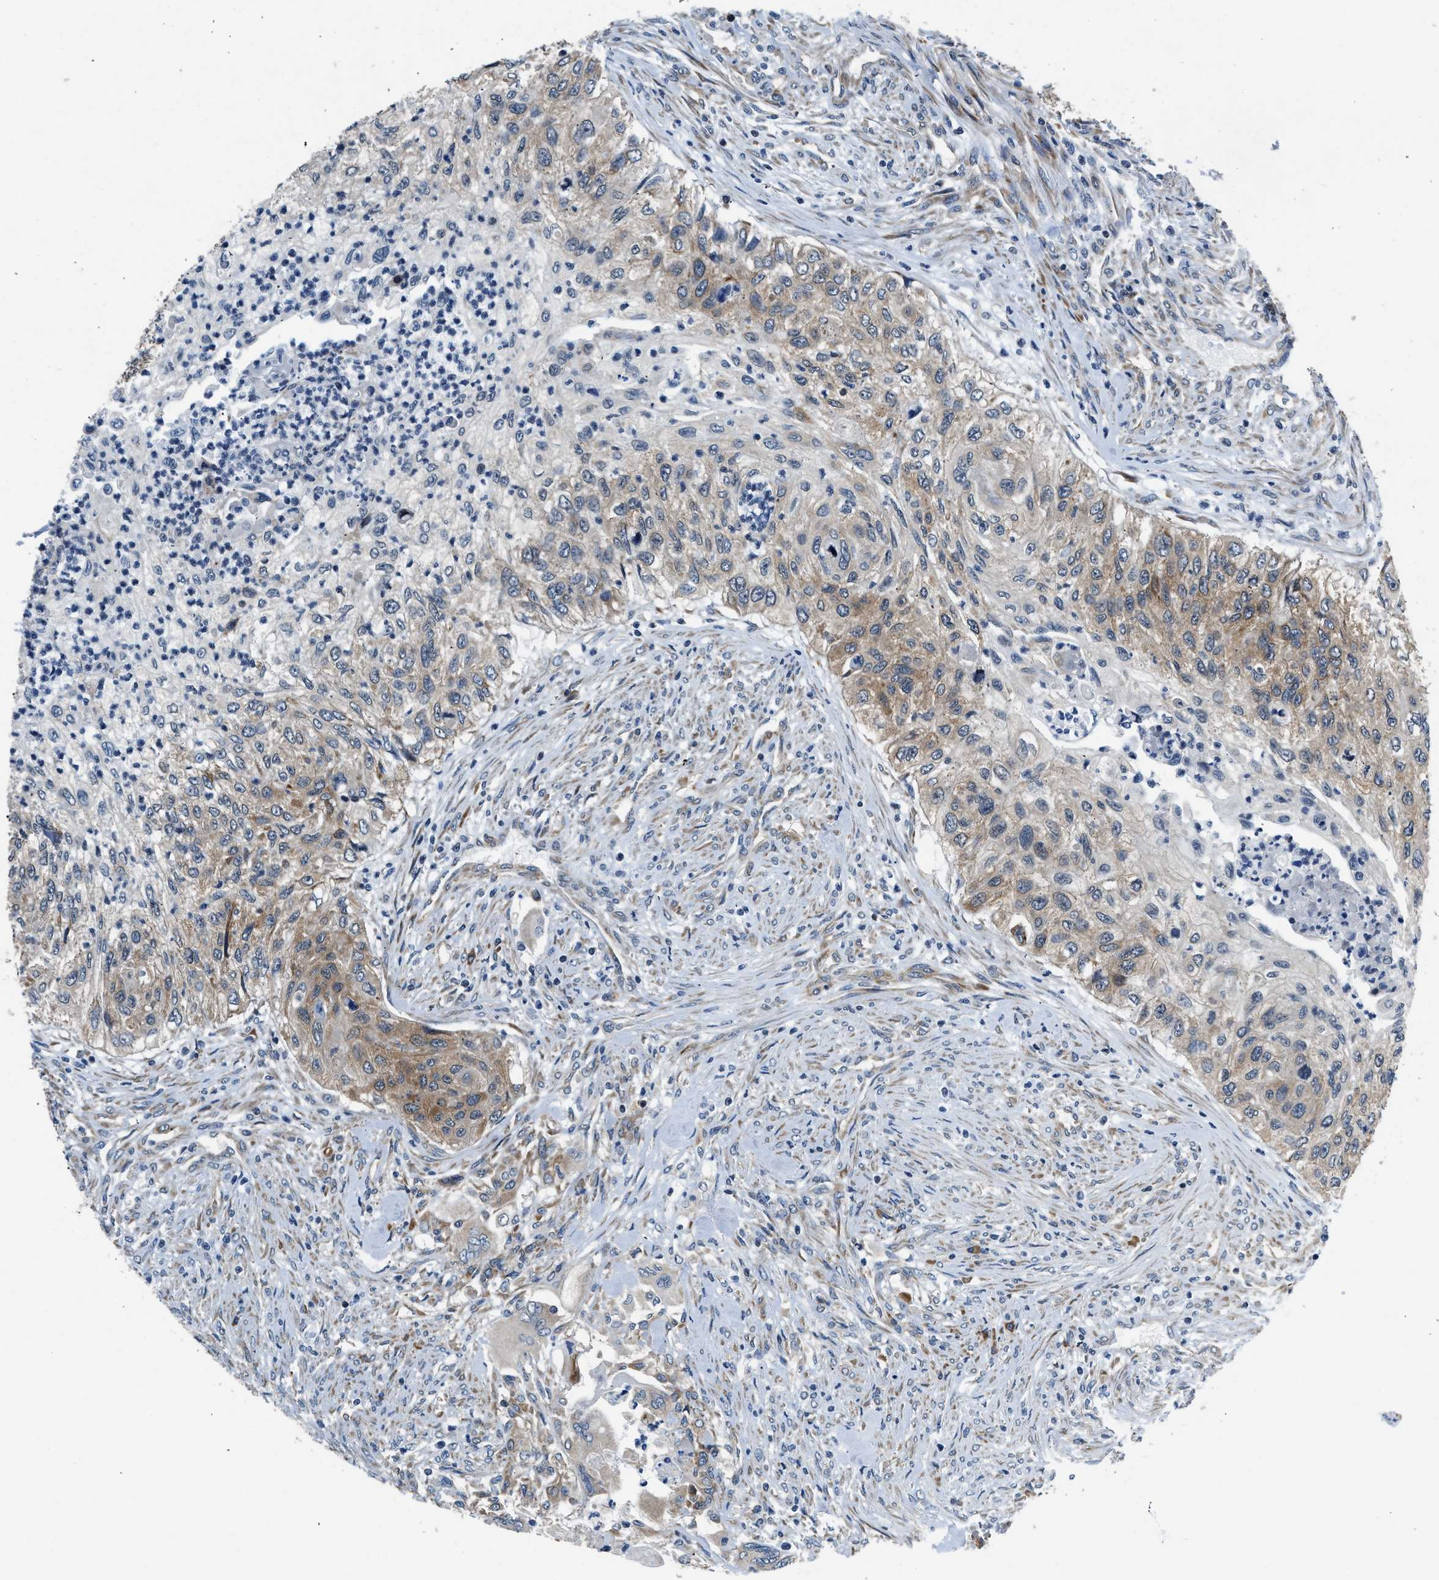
{"staining": {"intensity": "moderate", "quantity": "25%-75%", "location": "cytoplasmic/membranous"}, "tissue": "urothelial cancer", "cell_type": "Tumor cells", "image_type": "cancer", "snomed": [{"axis": "morphology", "description": "Urothelial carcinoma, High grade"}, {"axis": "topography", "description": "Urinary bladder"}], "caption": "A micrograph showing moderate cytoplasmic/membranous expression in about 25%-75% of tumor cells in urothelial carcinoma (high-grade), as visualized by brown immunohistochemical staining.", "gene": "PA2G4", "patient": {"sex": "female", "age": 60}}